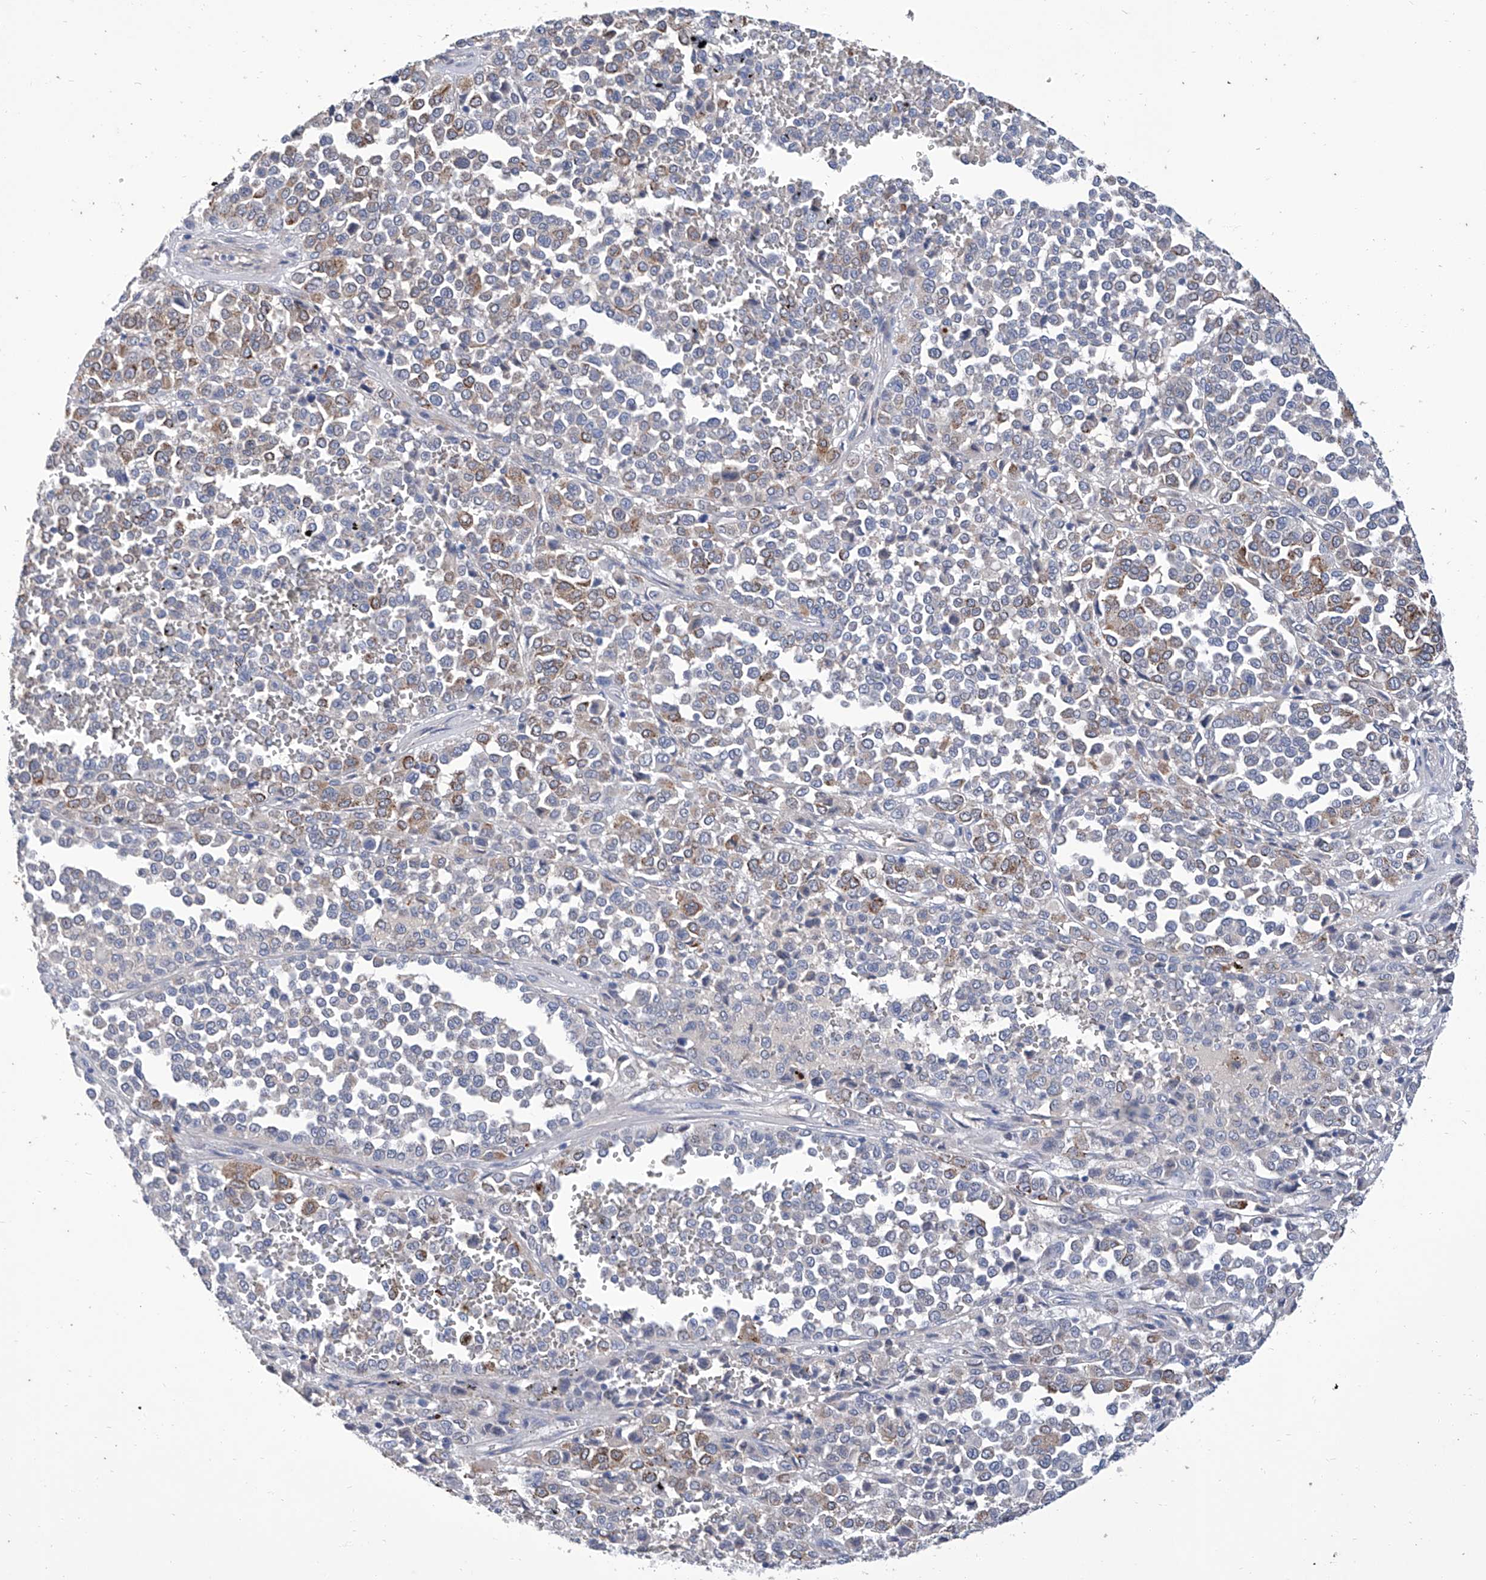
{"staining": {"intensity": "moderate", "quantity": "<25%", "location": "cytoplasmic/membranous"}, "tissue": "melanoma", "cell_type": "Tumor cells", "image_type": "cancer", "snomed": [{"axis": "morphology", "description": "Malignant melanoma, Metastatic site"}, {"axis": "topography", "description": "Pancreas"}], "caption": "A brown stain shows moderate cytoplasmic/membranous staining of a protein in human malignant melanoma (metastatic site) tumor cells.", "gene": "GPT", "patient": {"sex": "female", "age": 30}}